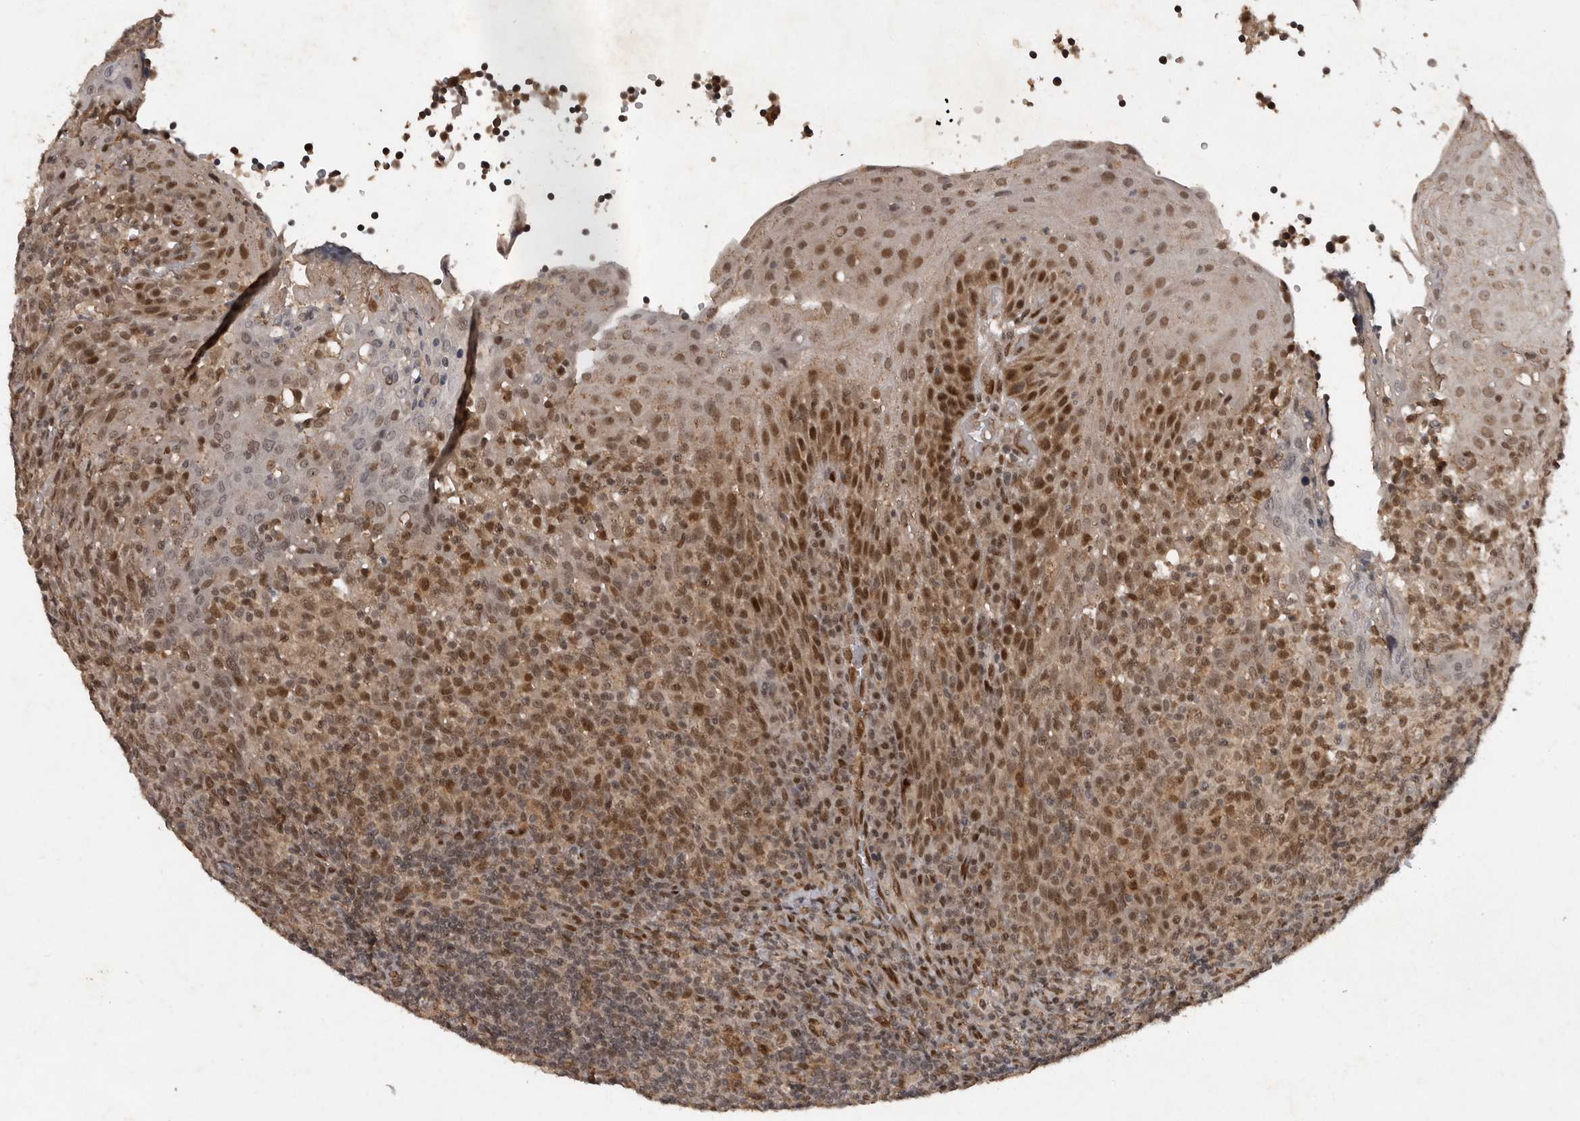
{"staining": {"intensity": "weak", "quantity": ">75%", "location": "nuclear"}, "tissue": "tonsil", "cell_type": "Non-germinal center cells", "image_type": "normal", "snomed": [{"axis": "morphology", "description": "Normal tissue, NOS"}, {"axis": "topography", "description": "Tonsil"}], "caption": "Human tonsil stained for a protein (brown) shows weak nuclear positive staining in about >75% of non-germinal center cells.", "gene": "CDC27", "patient": {"sex": "female", "age": 19}}